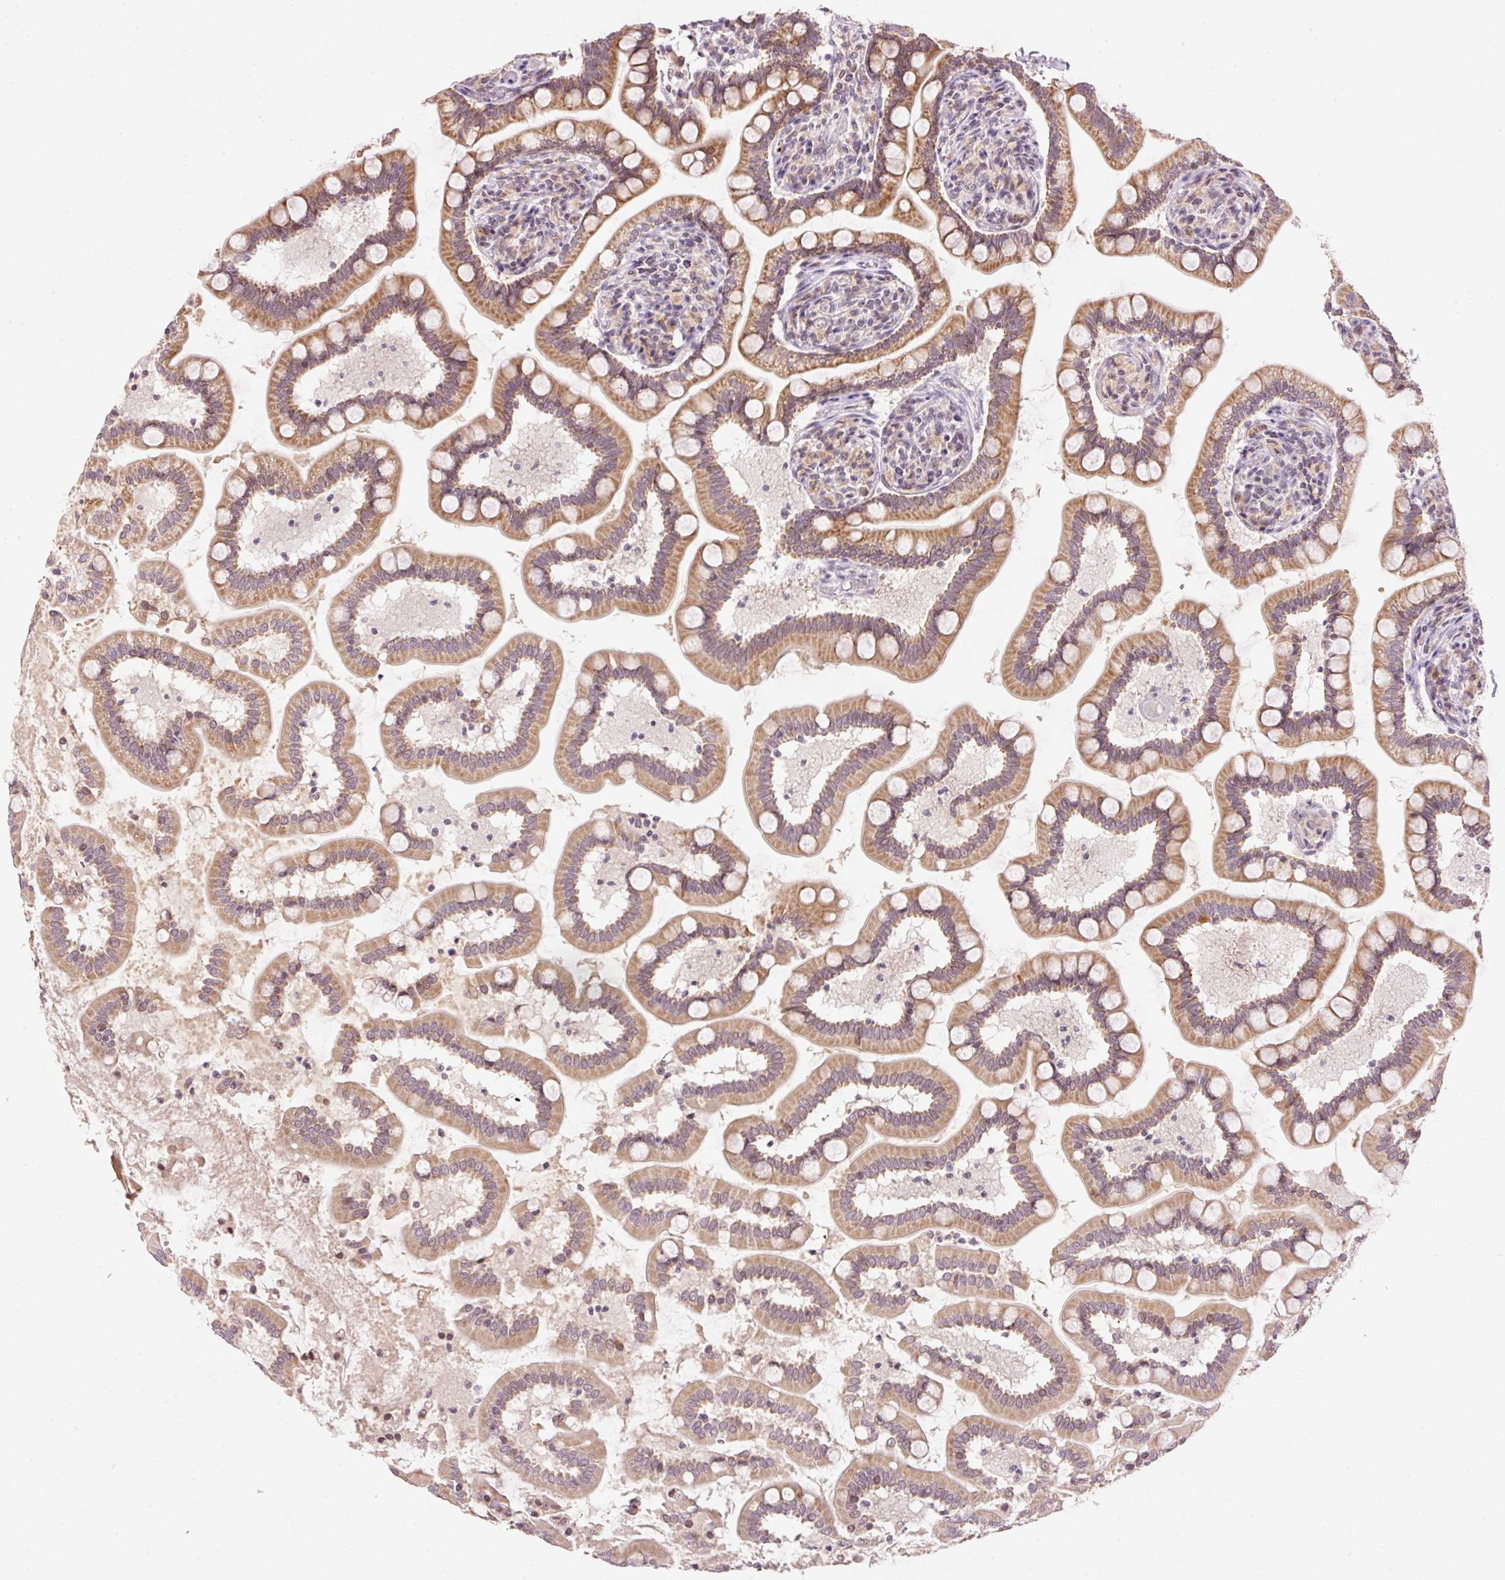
{"staining": {"intensity": "strong", "quantity": ">75%", "location": "cytoplasmic/membranous"}, "tissue": "small intestine", "cell_type": "Glandular cells", "image_type": "normal", "snomed": [{"axis": "morphology", "description": "Normal tissue, NOS"}, {"axis": "topography", "description": "Small intestine"}], "caption": "Small intestine stained with IHC displays strong cytoplasmic/membranous staining in approximately >75% of glandular cells.", "gene": "ABHD11", "patient": {"sex": "female", "age": 64}}